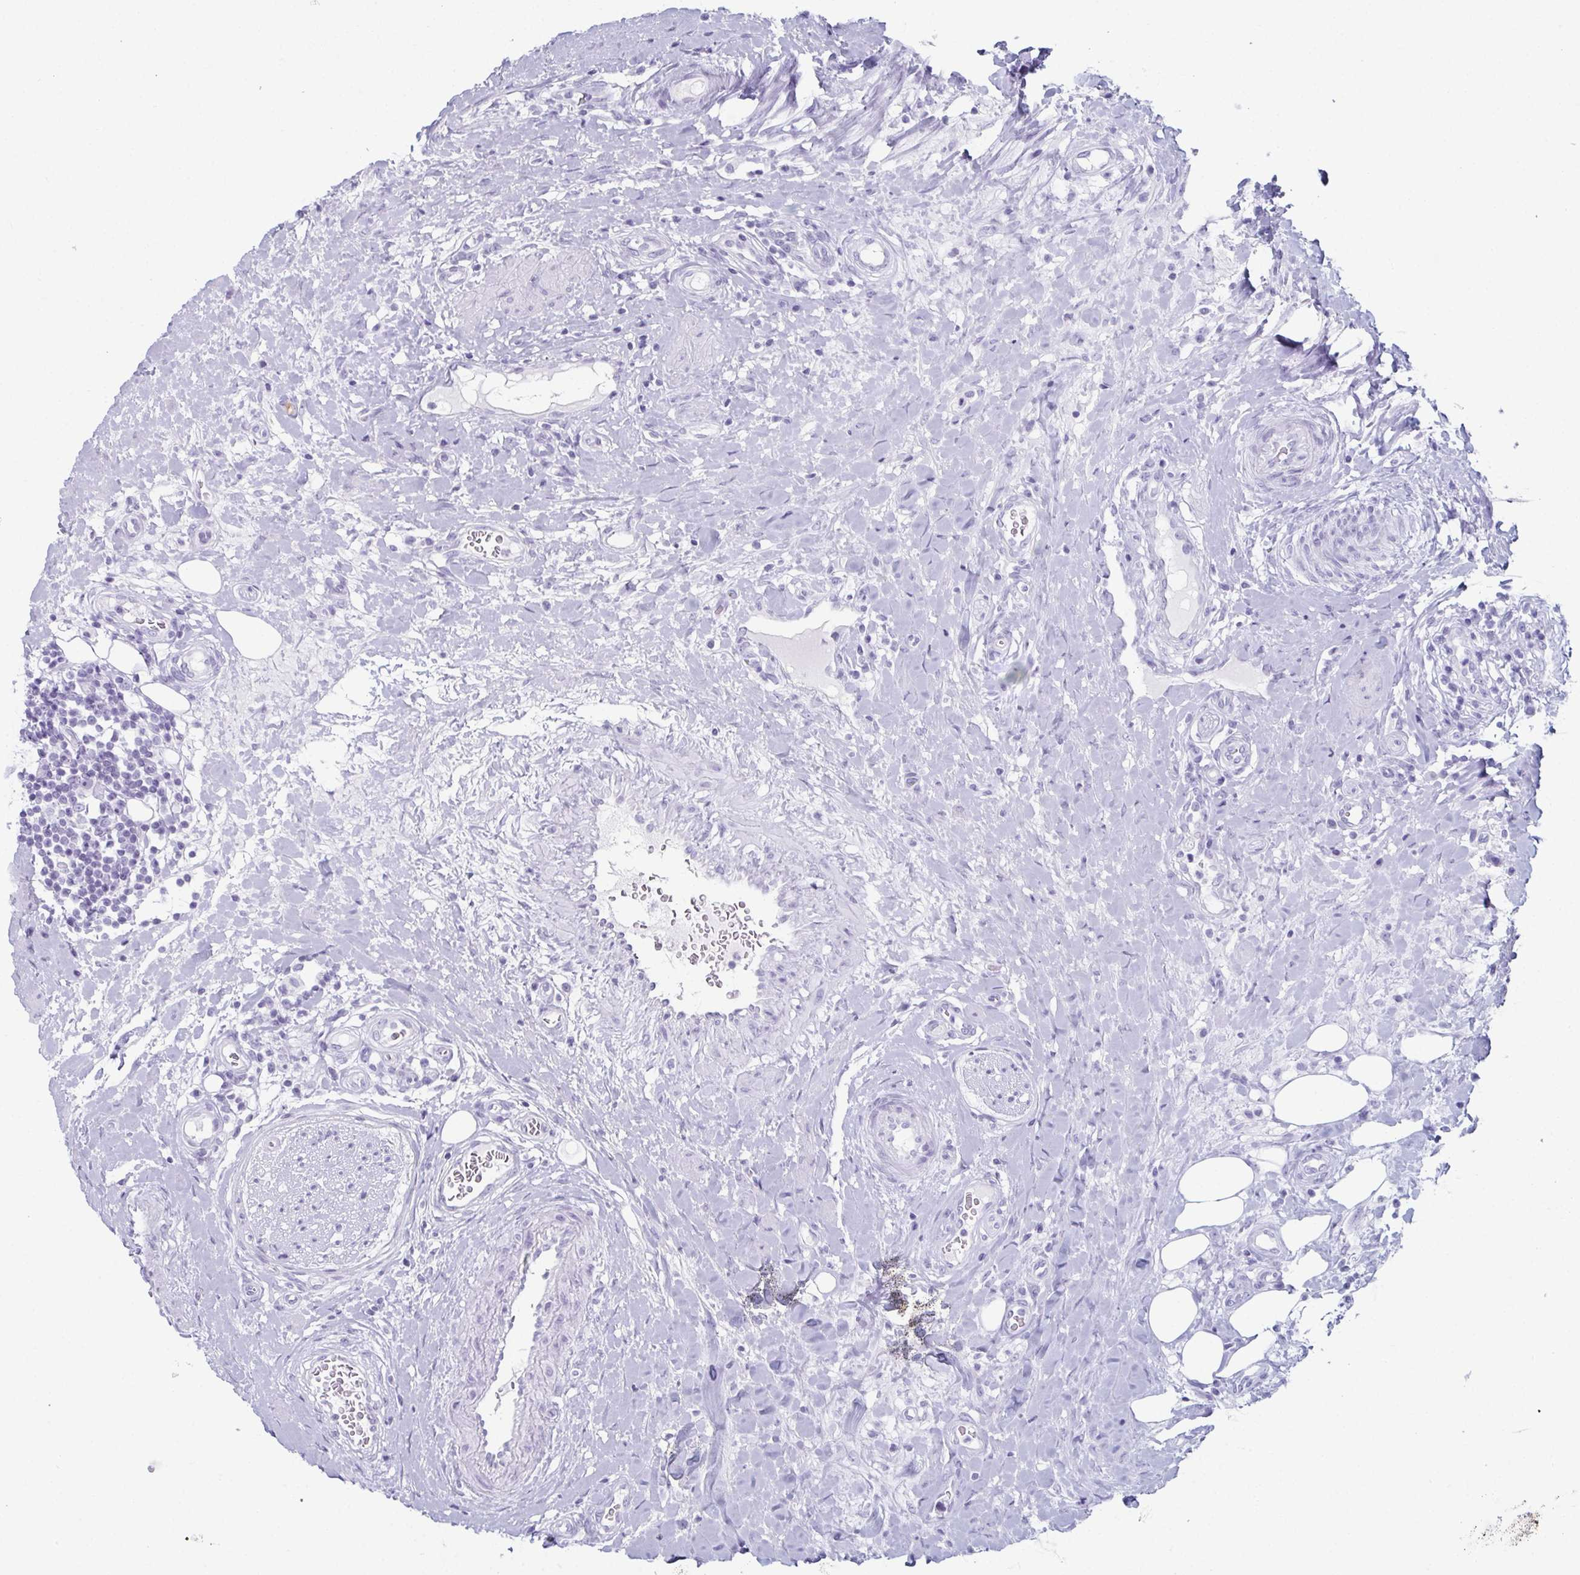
{"staining": {"intensity": "negative", "quantity": "none", "location": "none"}, "tissue": "testis cancer", "cell_type": "Tumor cells", "image_type": "cancer", "snomed": [{"axis": "morphology", "description": "Carcinoma, Embryonal, NOS"}, {"axis": "topography", "description": "Testis"}], "caption": "Immunohistochemistry of testis cancer (embryonal carcinoma) exhibits no positivity in tumor cells.", "gene": "ENKUR", "patient": {"sex": "male", "age": 24}}